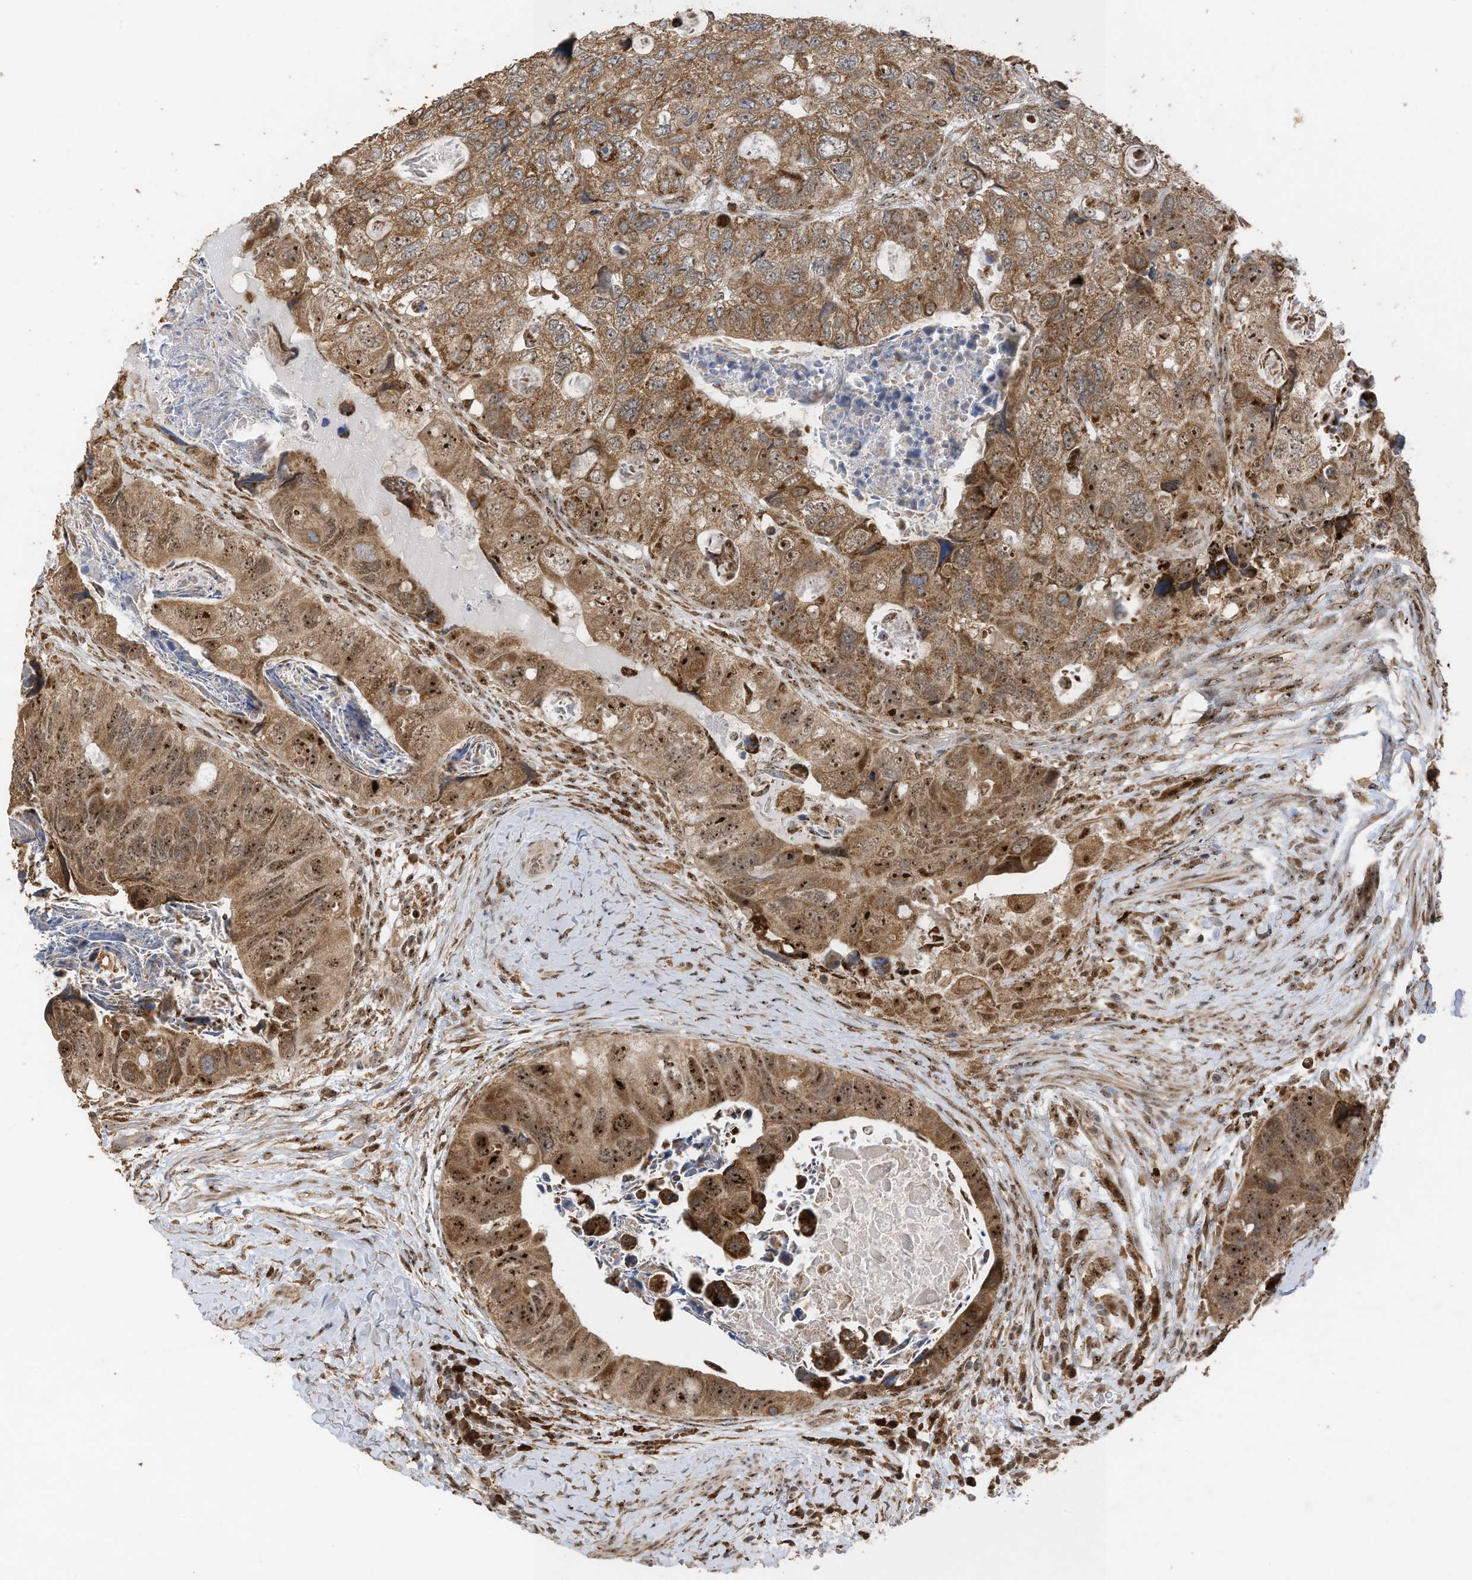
{"staining": {"intensity": "moderate", "quantity": ">75%", "location": "cytoplasmic/membranous,nuclear"}, "tissue": "colorectal cancer", "cell_type": "Tumor cells", "image_type": "cancer", "snomed": [{"axis": "morphology", "description": "Adenocarcinoma, NOS"}, {"axis": "topography", "description": "Rectum"}], "caption": "The photomicrograph exhibits a brown stain indicating the presence of a protein in the cytoplasmic/membranous and nuclear of tumor cells in colorectal cancer (adenocarcinoma). The protein is shown in brown color, while the nuclei are stained blue.", "gene": "ERLEC1", "patient": {"sex": "male", "age": 59}}